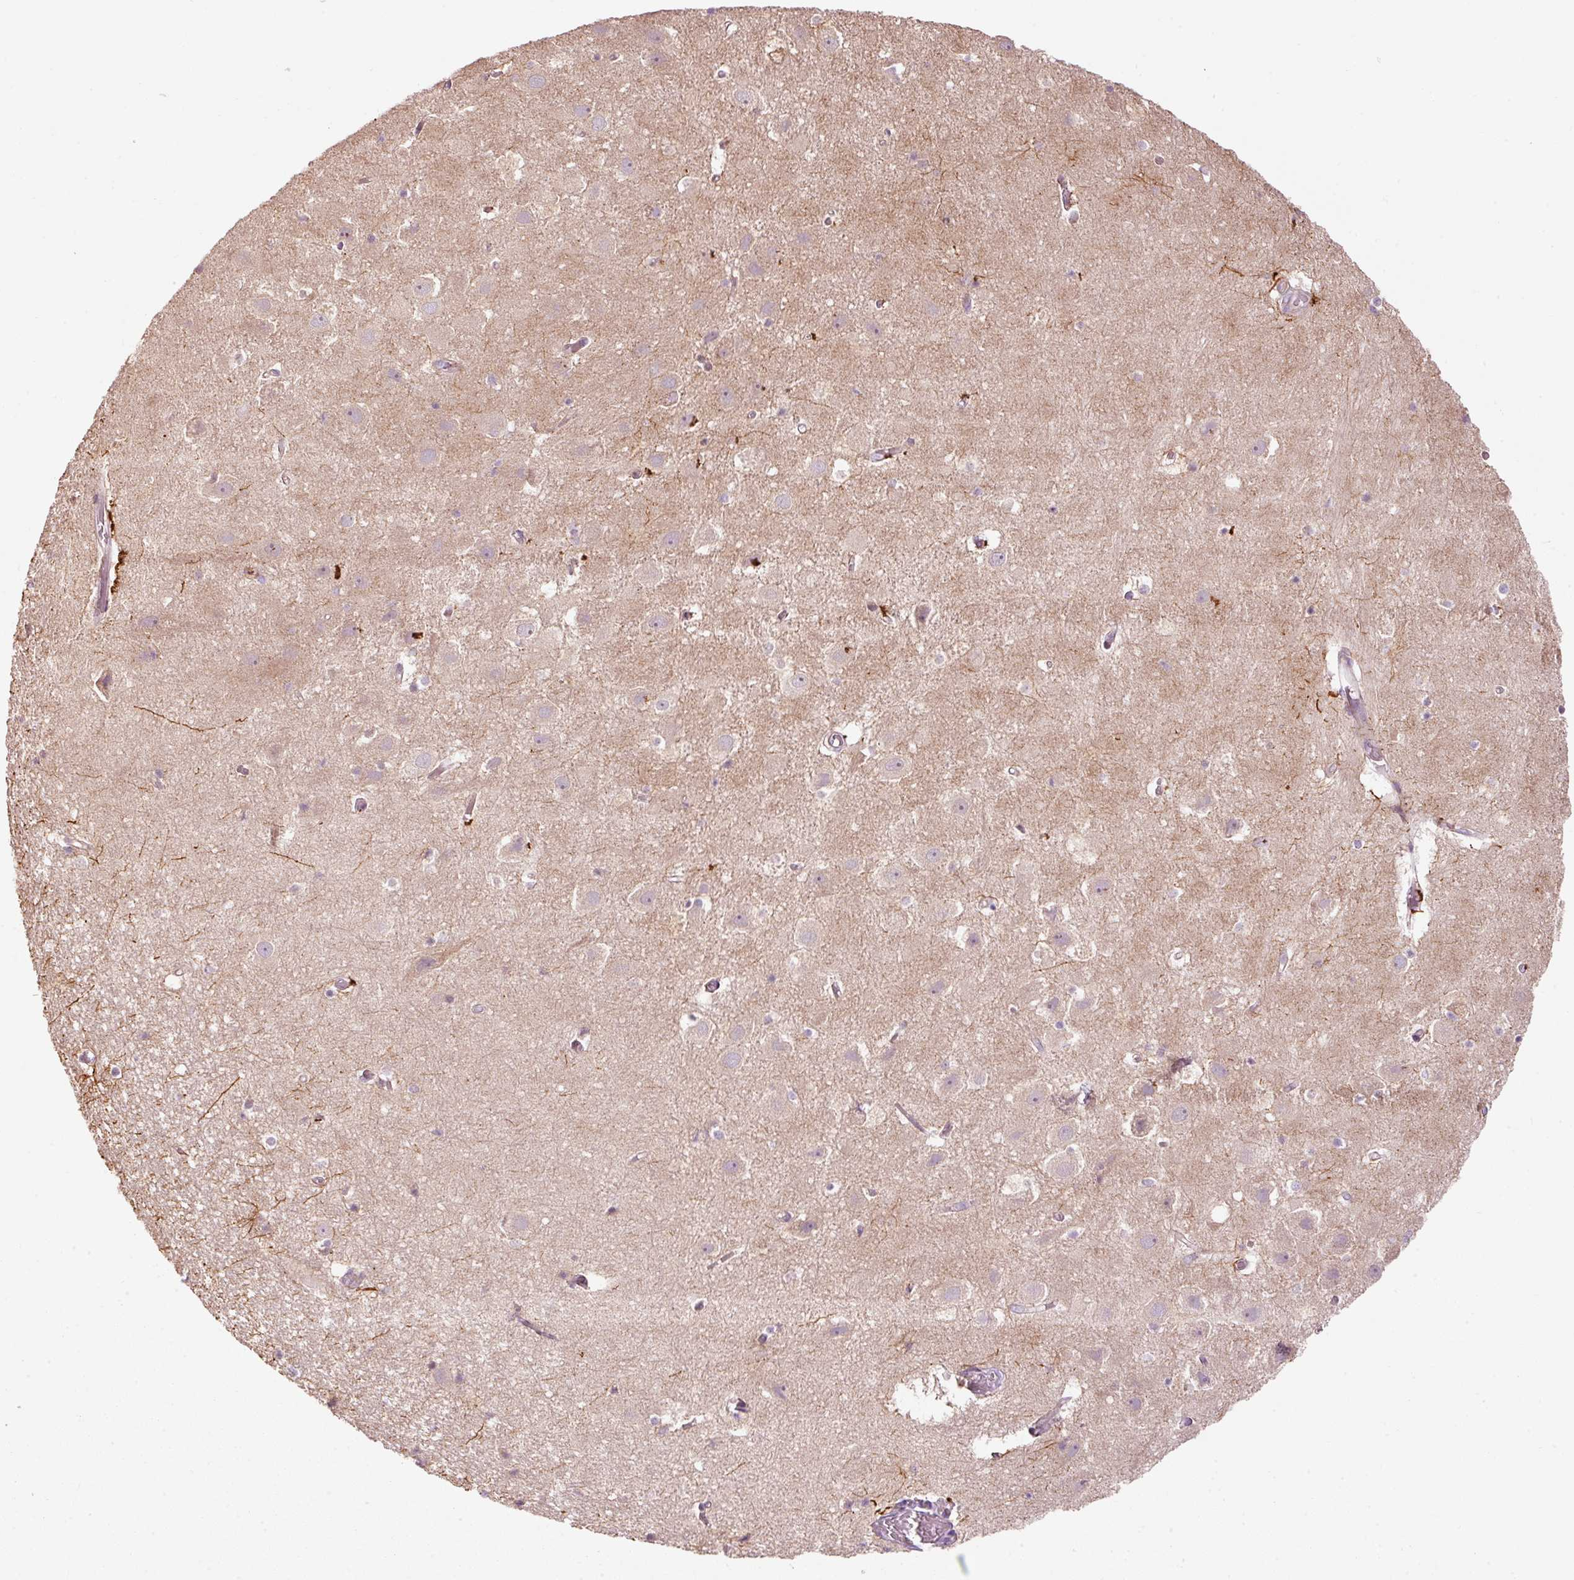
{"staining": {"intensity": "negative", "quantity": "none", "location": "none"}, "tissue": "hippocampus", "cell_type": "Glial cells", "image_type": "normal", "snomed": [{"axis": "morphology", "description": "Normal tissue, NOS"}, {"axis": "topography", "description": "Hippocampus"}], "caption": "Immunohistochemical staining of unremarkable human hippocampus demonstrates no significant staining in glial cells.", "gene": "MAP10", "patient": {"sex": "female", "age": 52}}